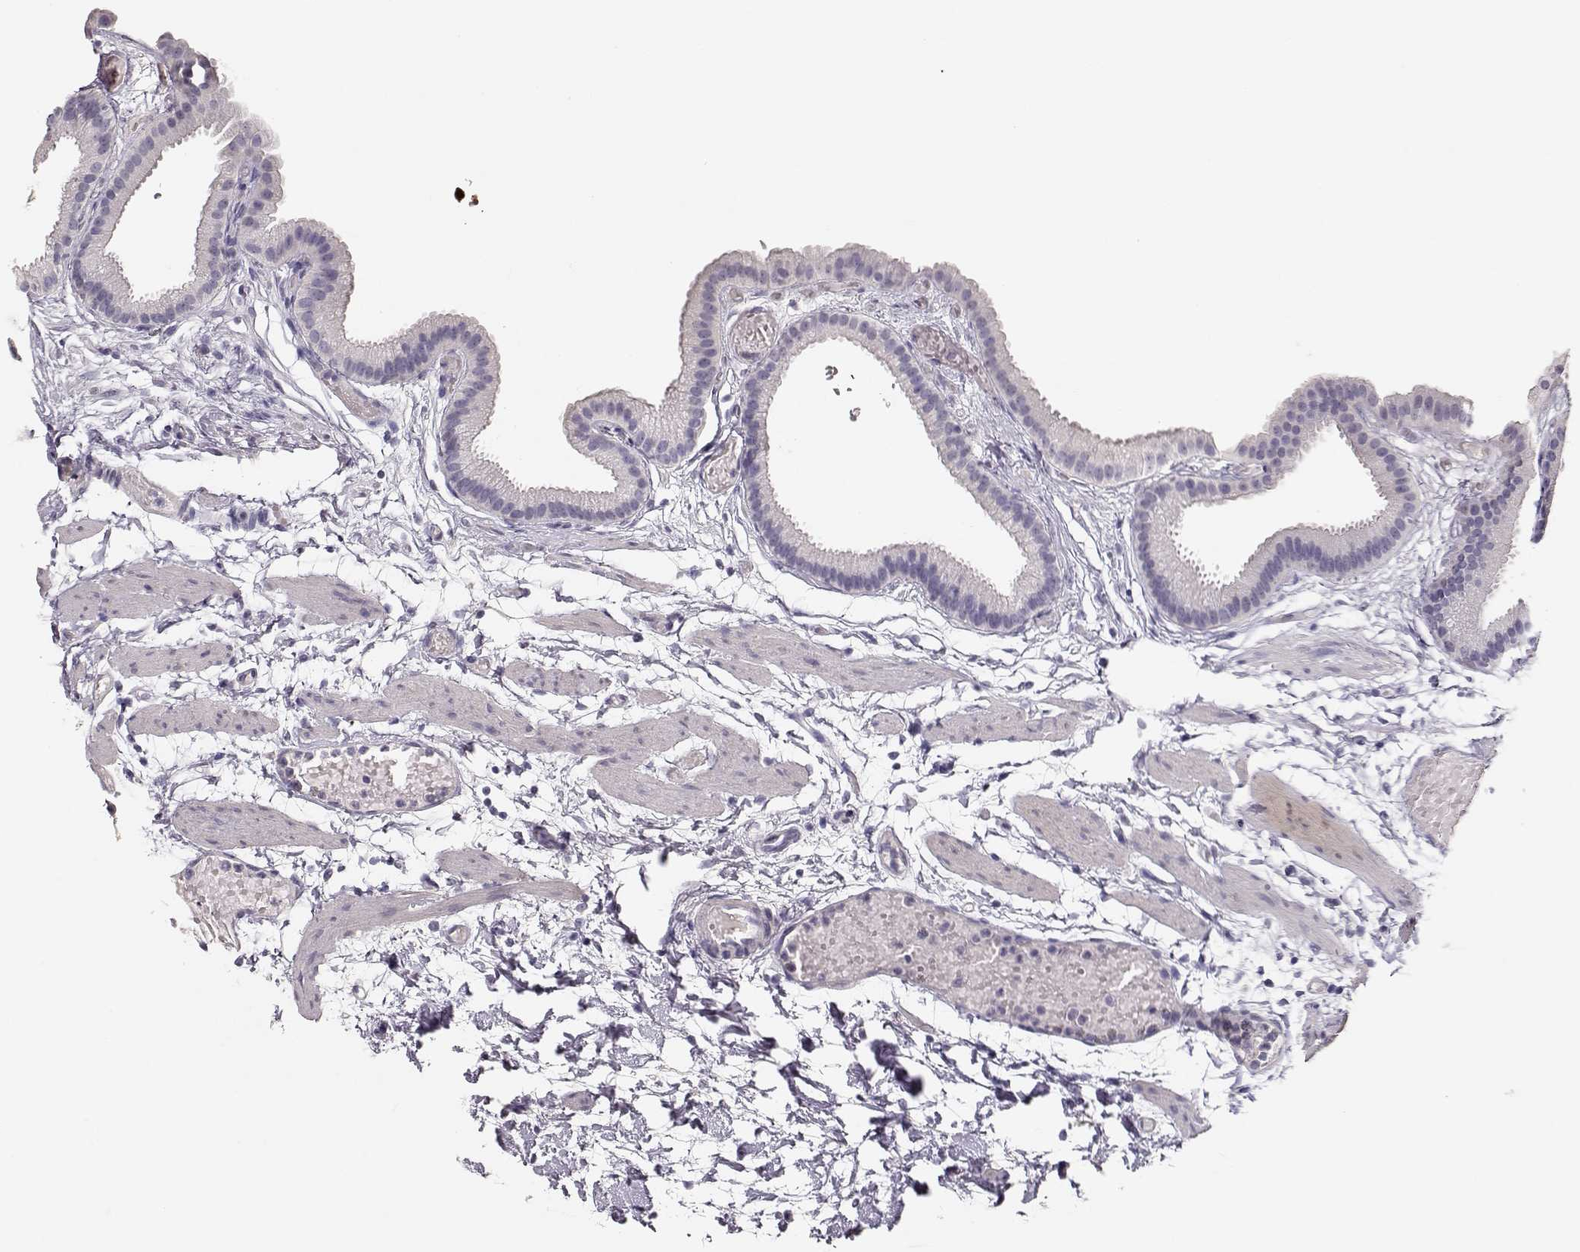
{"staining": {"intensity": "negative", "quantity": "none", "location": "none"}, "tissue": "gallbladder", "cell_type": "Glandular cells", "image_type": "normal", "snomed": [{"axis": "morphology", "description": "Normal tissue, NOS"}, {"axis": "topography", "description": "Gallbladder"}], "caption": "Image shows no significant protein expression in glandular cells of benign gallbladder. (DAB (3,3'-diaminobenzidine) immunohistochemistry, high magnification).", "gene": "MAGEC1", "patient": {"sex": "female", "age": 45}}